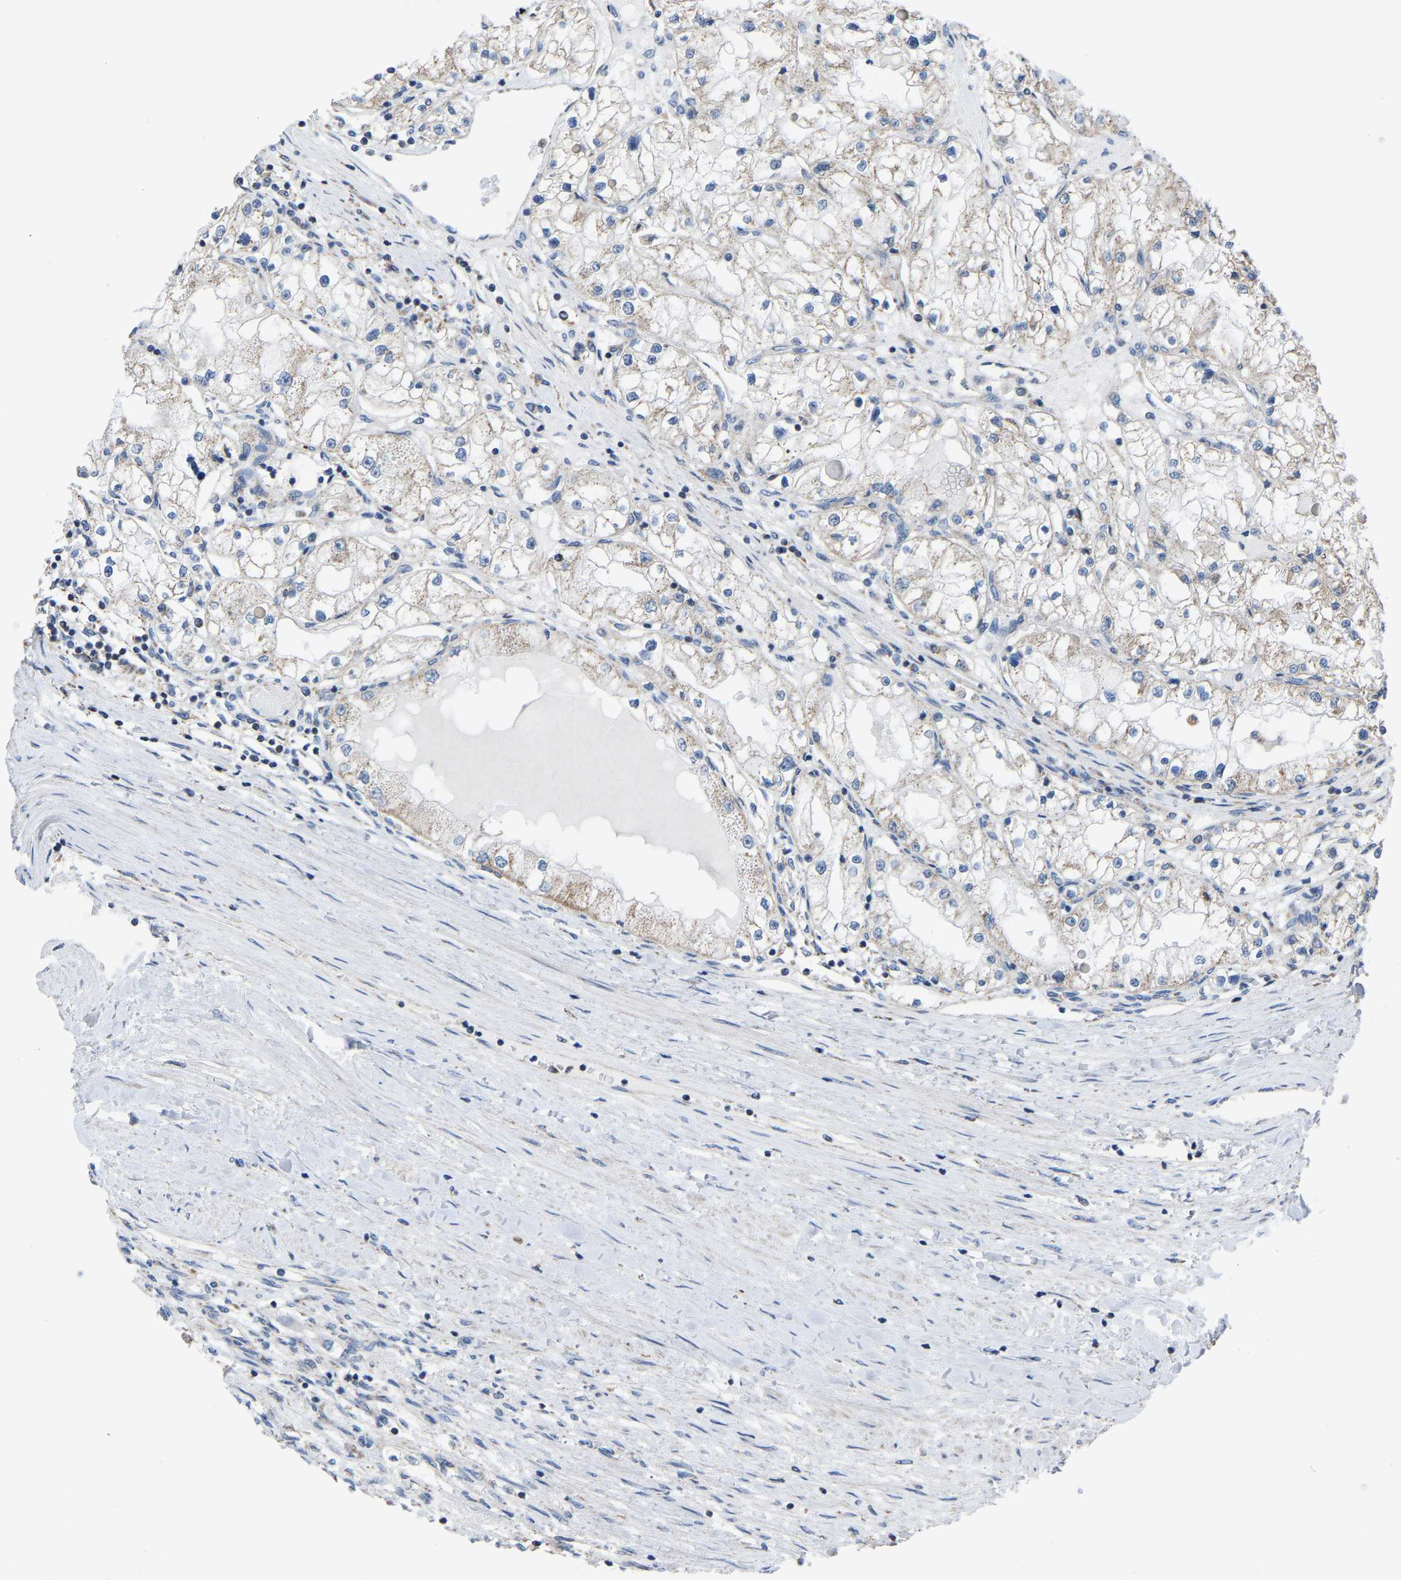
{"staining": {"intensity": "weak", "quantity": ">75%", "location": "cytoplasmic/membranous"}, "tissue": "renal cancer", "cell_type": "Tumor cells", "image_type": "cancer", "snomed": [{"axis": "morphology", "description": "Adenocarcinoma, NOS"}, {"axis": "topography", "description": "Kidney"}], "caption": "Renal adenocarcinoma stained with a protein marker displays weak staining in tumor cells.", "gene": "BCL10", "patient": {"sex": "male", "age": 68}}